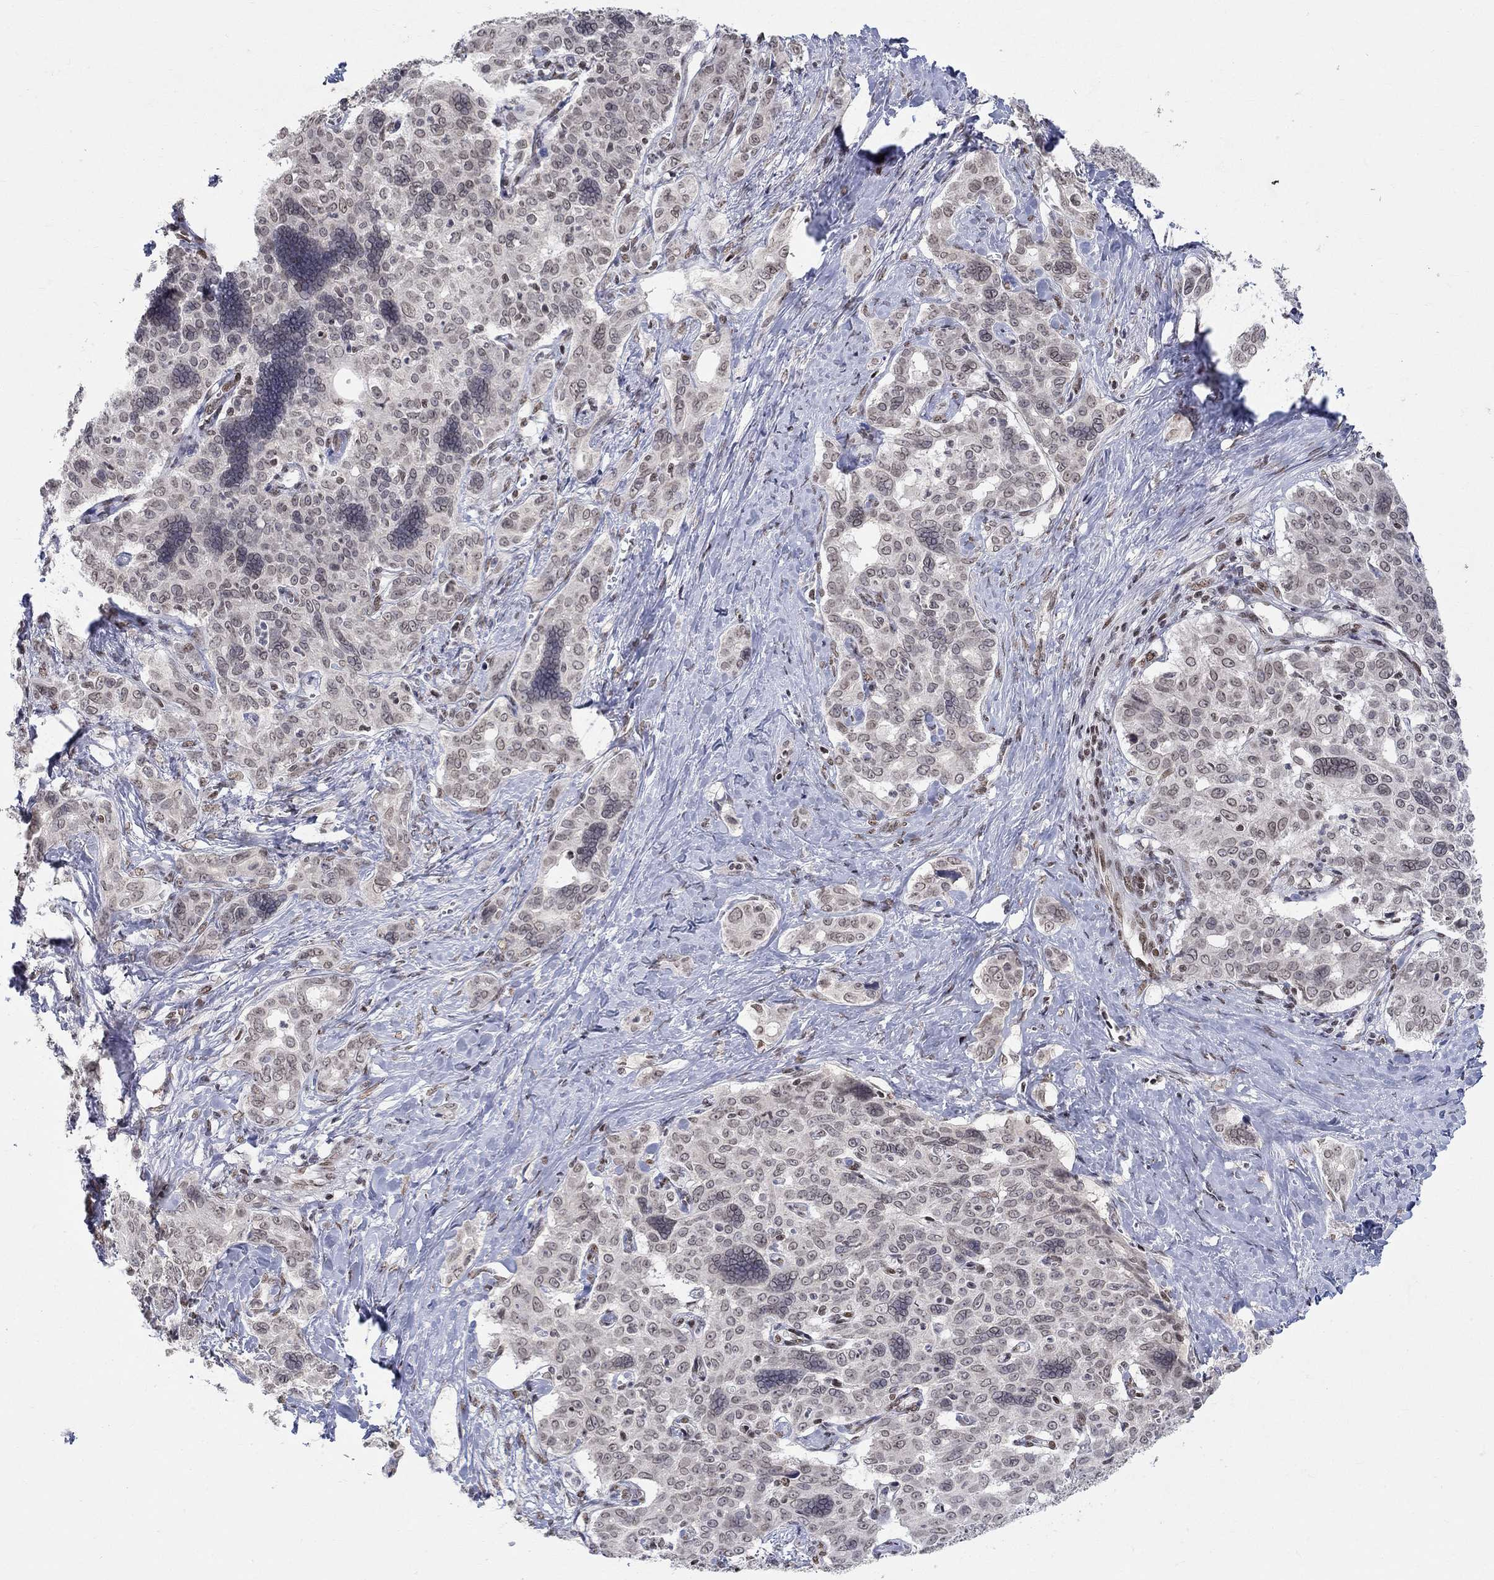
{"staining": {"intensity": "negative", "quantity": "none", "location": "none"}, "tissue": "liver cancer", "cell_type": "Tumor cells", "image_type": "cancer", "snomed": [{"axis": "morphology", "description": "Cholangiocarcinoma"}, {"axis": "topography", "description": "Liver"}], "caption": "Immunohistochemistry histopathology image of neoplastic tissue: liver cholangiocarcinoma stained with DAB (3,3'-diaminobenzidine) exhibits no significant protein expression in tumor cells. (DAB immunohistochemistry (IHC) visualized using brightfield microscopy, high magnification).", "gene": "KLF12", "patient": {"sex": "female", "age": 47}}